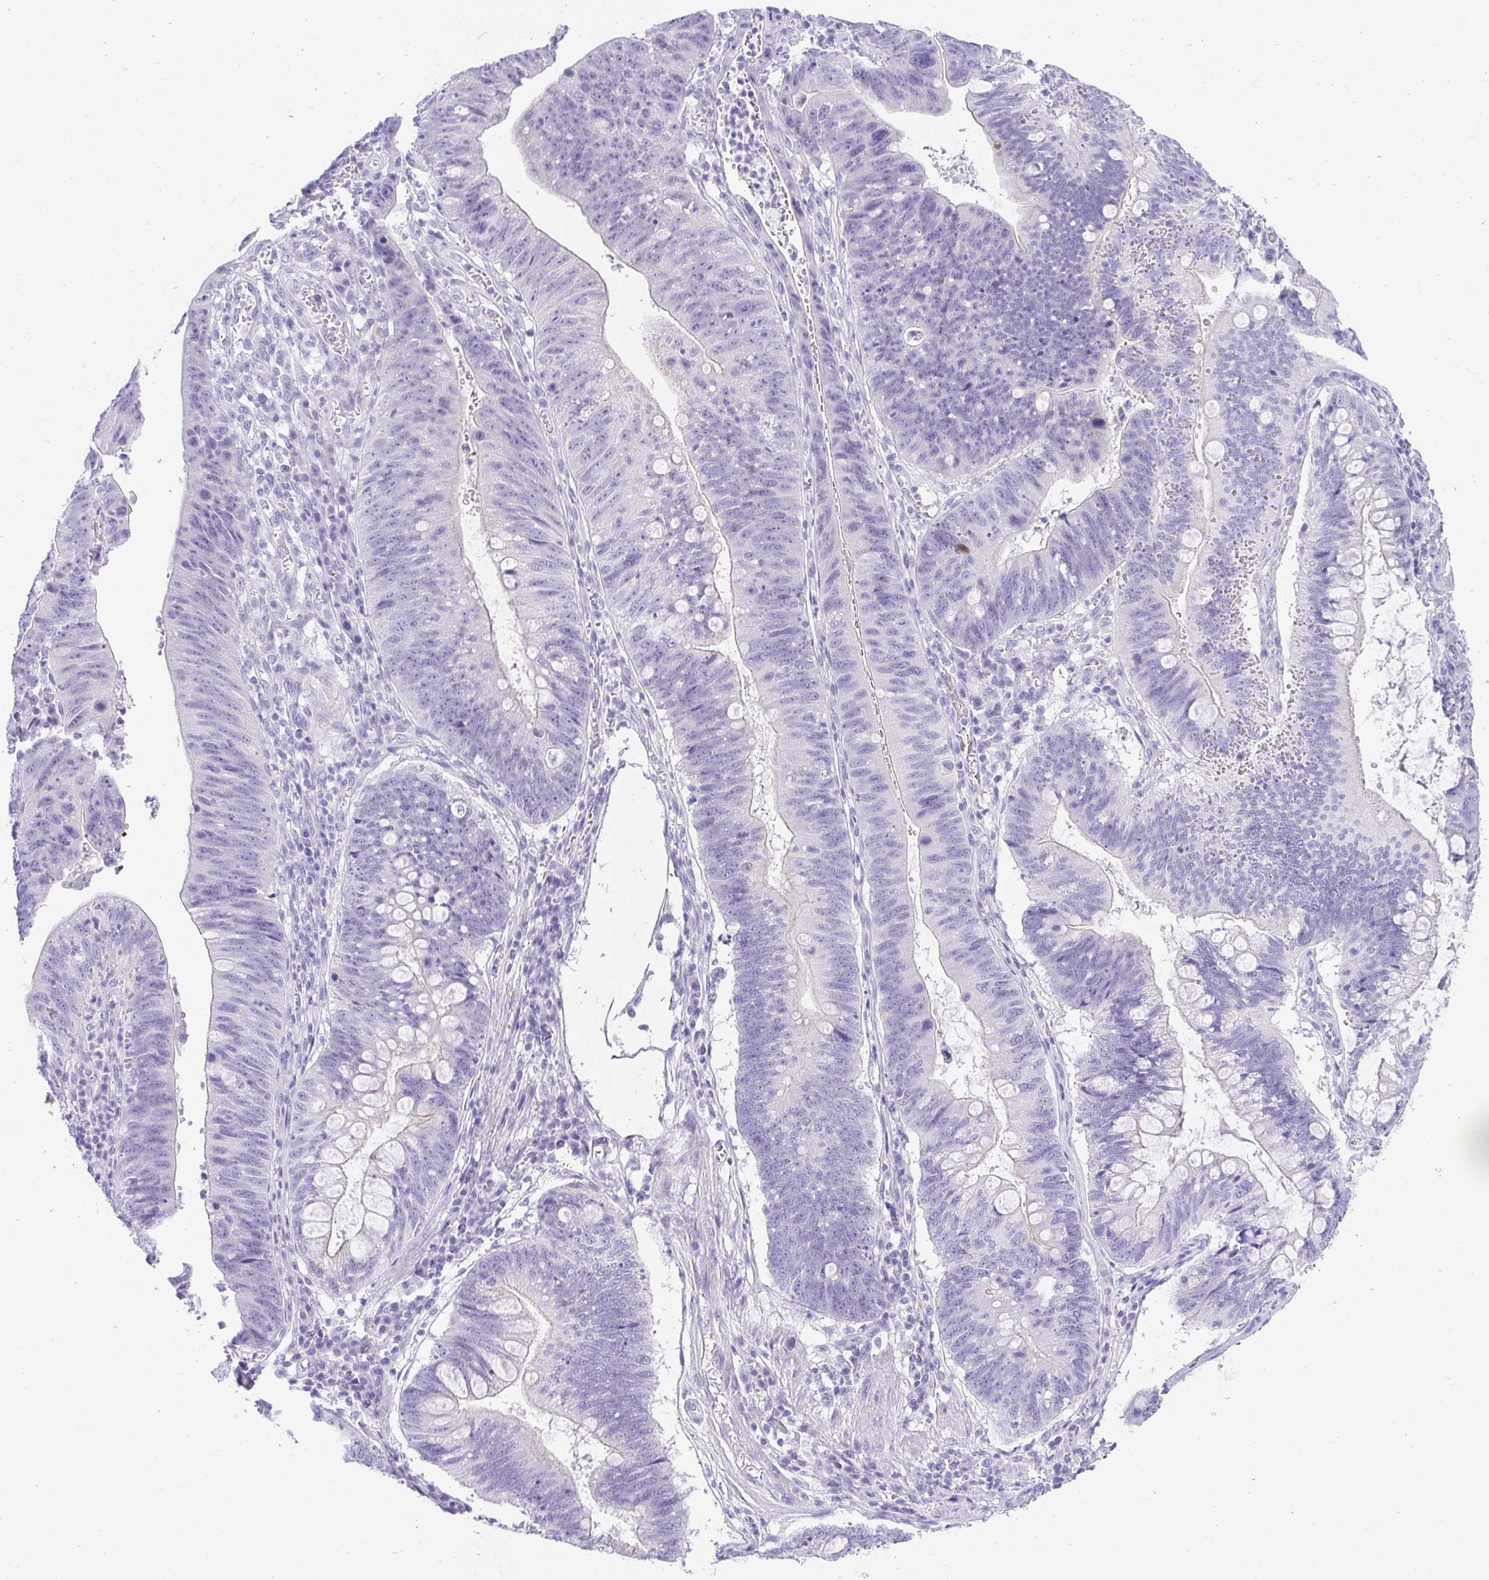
{"staining": {"intensity": "negative", "quantity": "none", "location": "none"}, "tissue": "stomach cancer", "cell_type": "Tumor cells", "image_type": "cancer", "snomed": [{"axis": "morphology", "description": "Adenocarcinoma, NOS"}, {"axis": "topography", "description": "Stomach"}], "caption": "Immunohistochemistry of human stomach cancer reveals no expression in tumor cells.", "gene": "CHAT", "patient": {"sex": "male", "age": 59}}